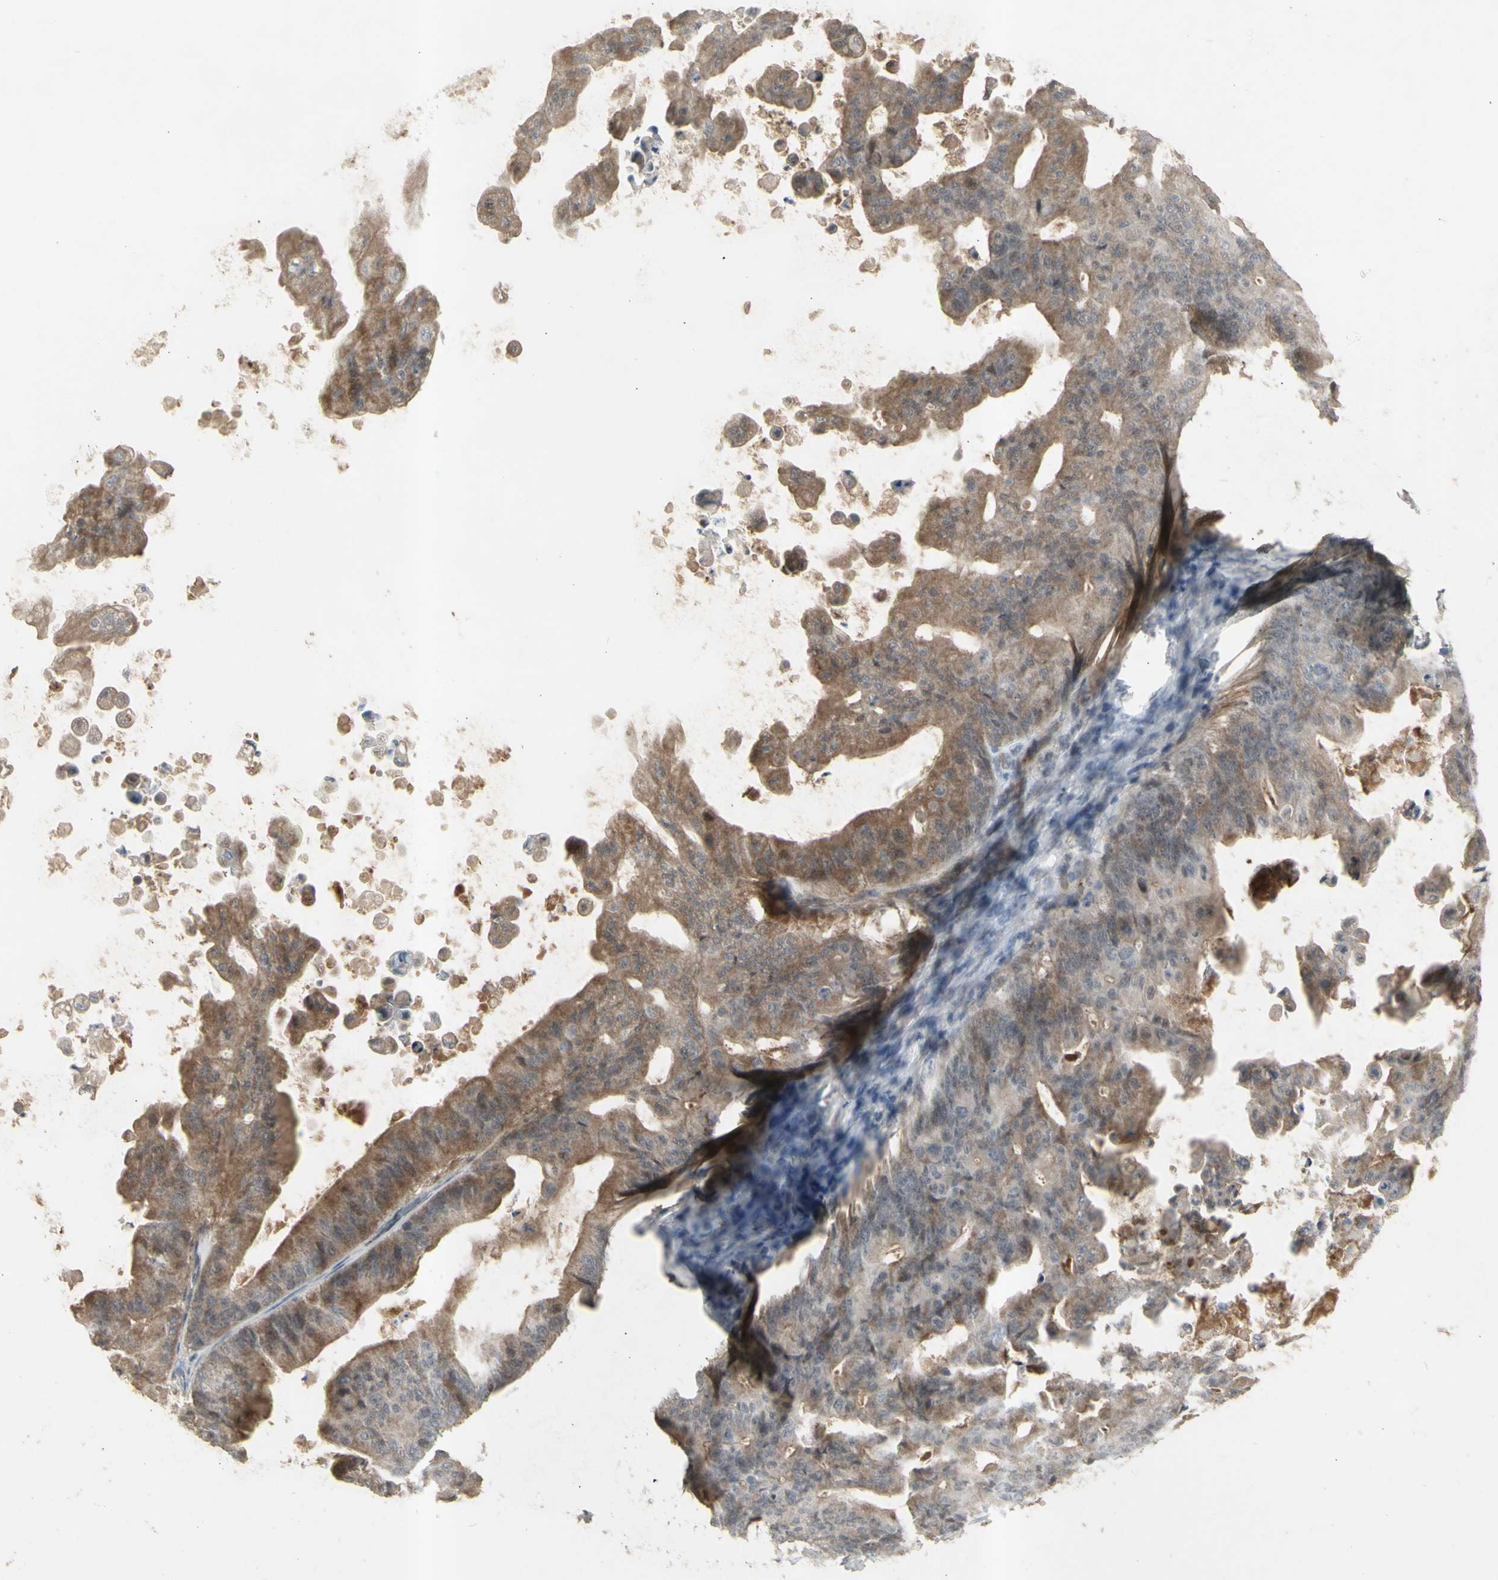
{"staining": {"intensity": "moderate", "quantity": ">75%", "location": "cytoplasmic/membranous"}, "tissue": "ovarian cancer", "cell_type": "Tumor cells", "image_type": "cancer", "snomed": [{"axis": "morphology", "description": "Cystadenocarcinoma, mucinous, NOS"}, {"axis": "topography", "description": "Ovary"}], "caption": "The micrograph exhibits staining of ovarian cancer (mucinous cystadenocarcinoma), revealing moderate cytoplasmic/membranous protein staining (brown color) within tumor cells.", "gene": "ALOX12", "patient": {"sex": "female", "age": 37}}